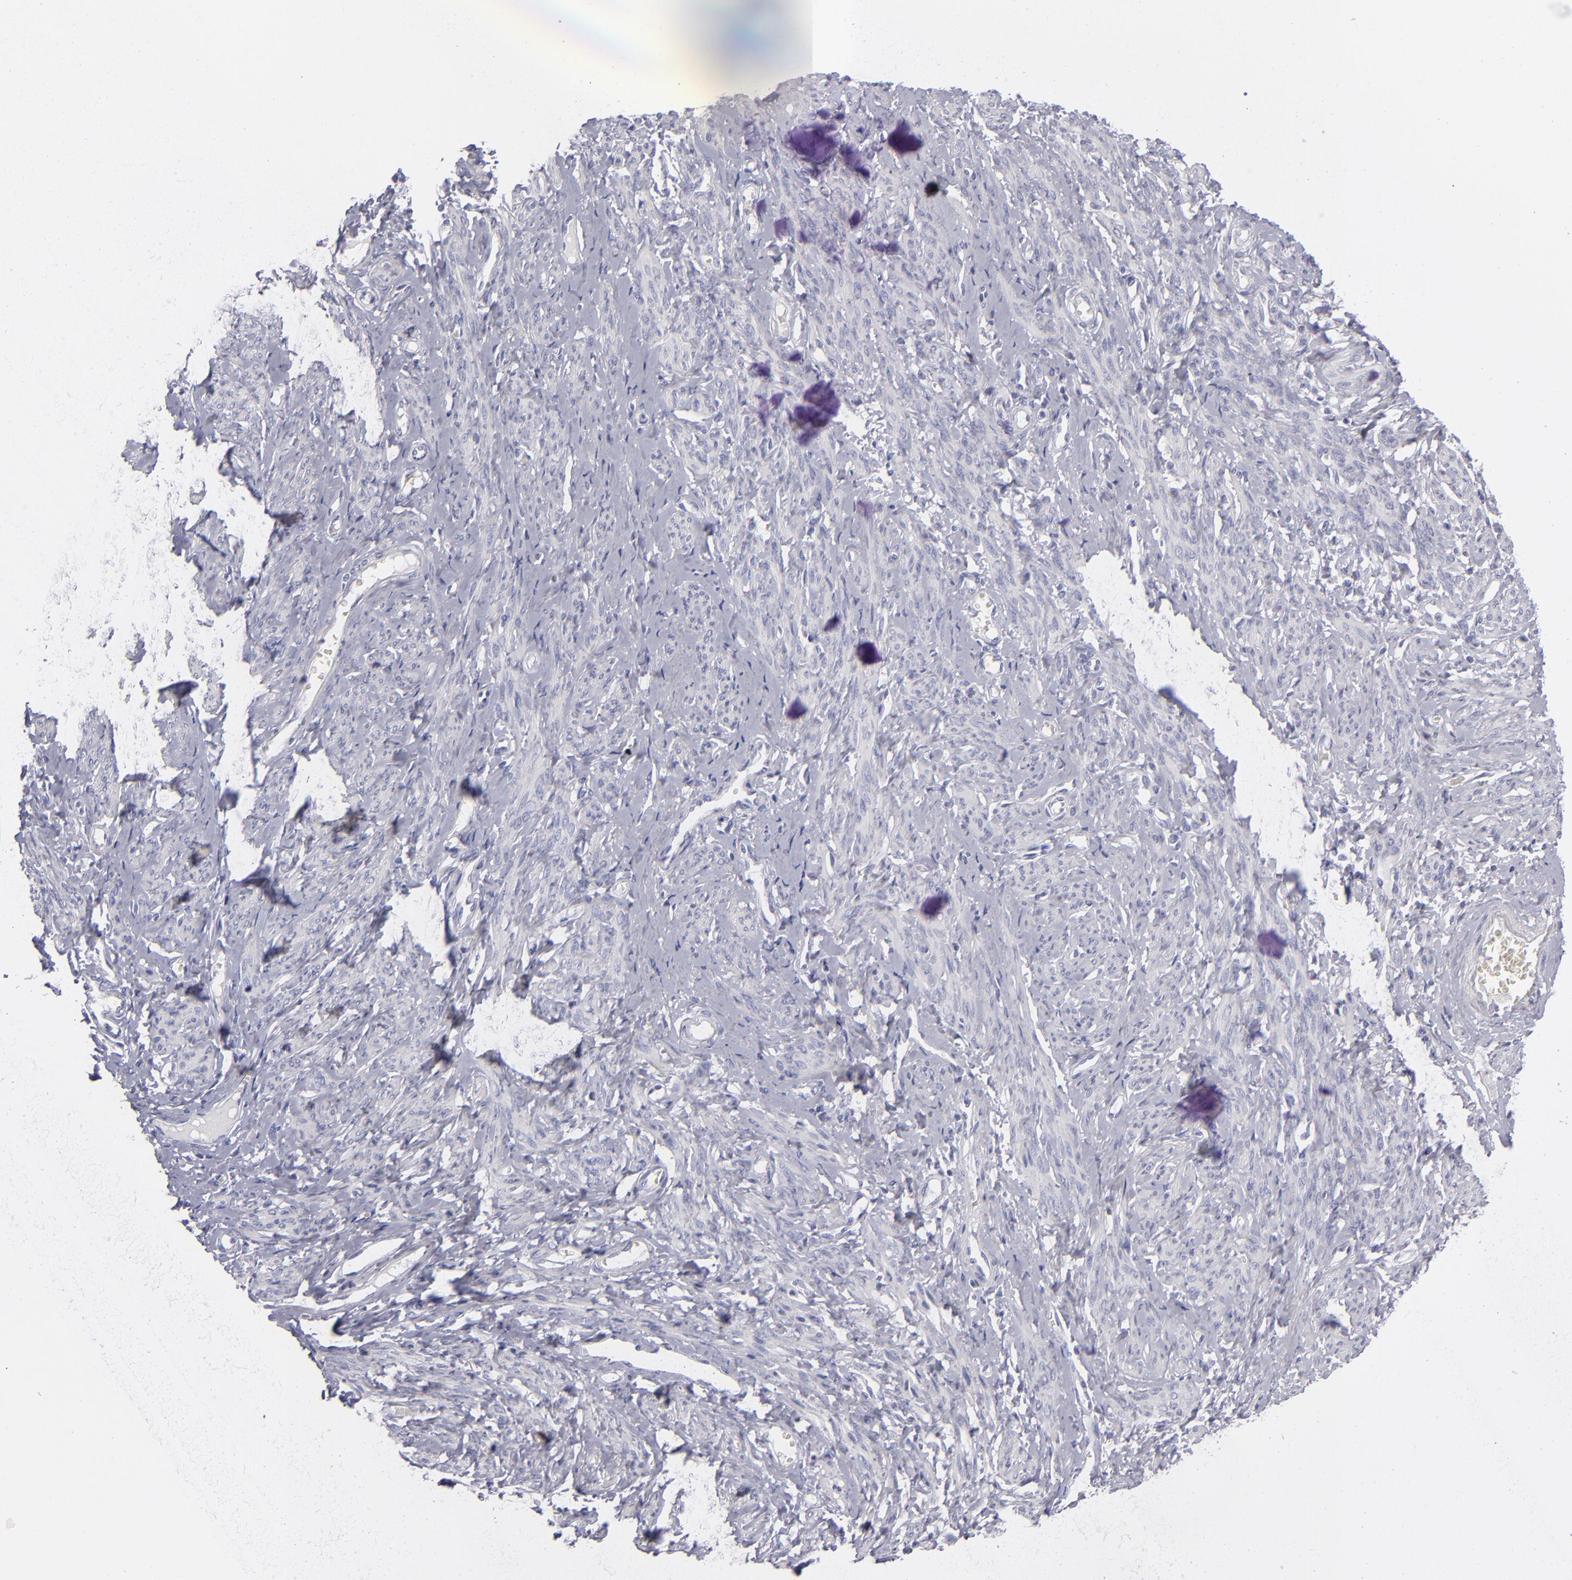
{"staining": {"intensity": "negative", "quantity": "none", "location": "none"}, "tissue": "smooth muscle", "cell_type": "Smooth muscle cells", "image_type": "normal", "snomed": [{"axis": "morphology", "description": "Normal tissue, NOS"}, {"axis": "topography", "description": "Cervix"}, {"axis": "topography", "description": "Endometrium"}], "caption": "Immunohistochemistry of unremarkable smooth muscle demonstrates no positivity in smooth muscle cells.", "gene": "ANPEP", "patient": {"sex": "female", "age": 65}}